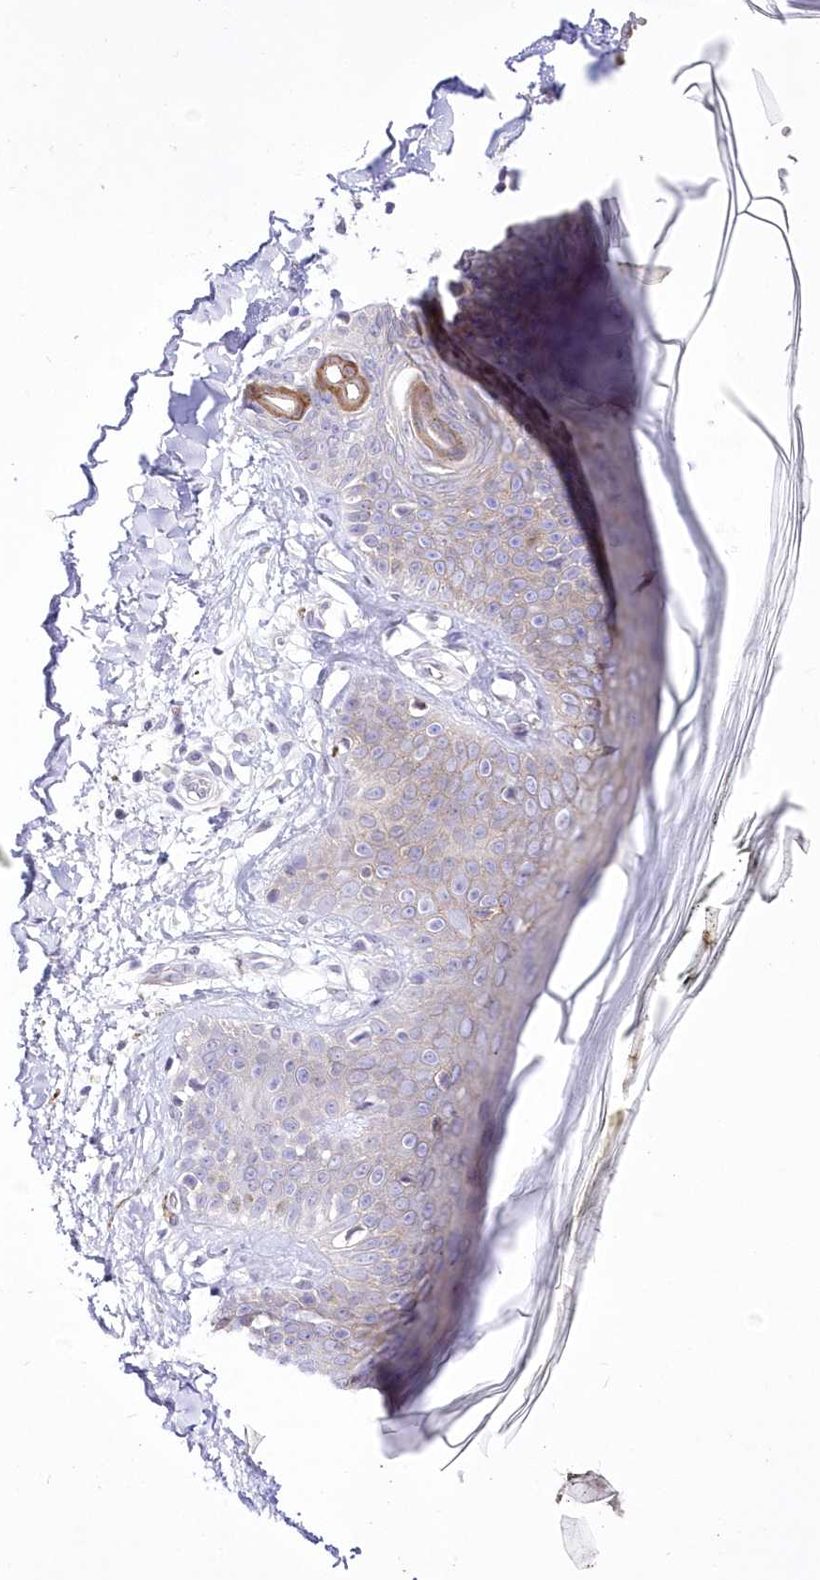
{"staining": {"intensity": "negative", "quantity": "none", "location": "none"}, "tissue": "skin", "cell_type": "Fibroblasts", "image_type": "normal", "snomed": [{"axis": "morphology", "description": "Normal tissue, NOS"}, {"axis": "topography", "description": "Skin"}], "caption": "Human skin stained for a protein using immunohistochemistry shows no expression in fibroblasts.", "gene": "FAM241B", "patient": {"sex": "female", "age": 64}}